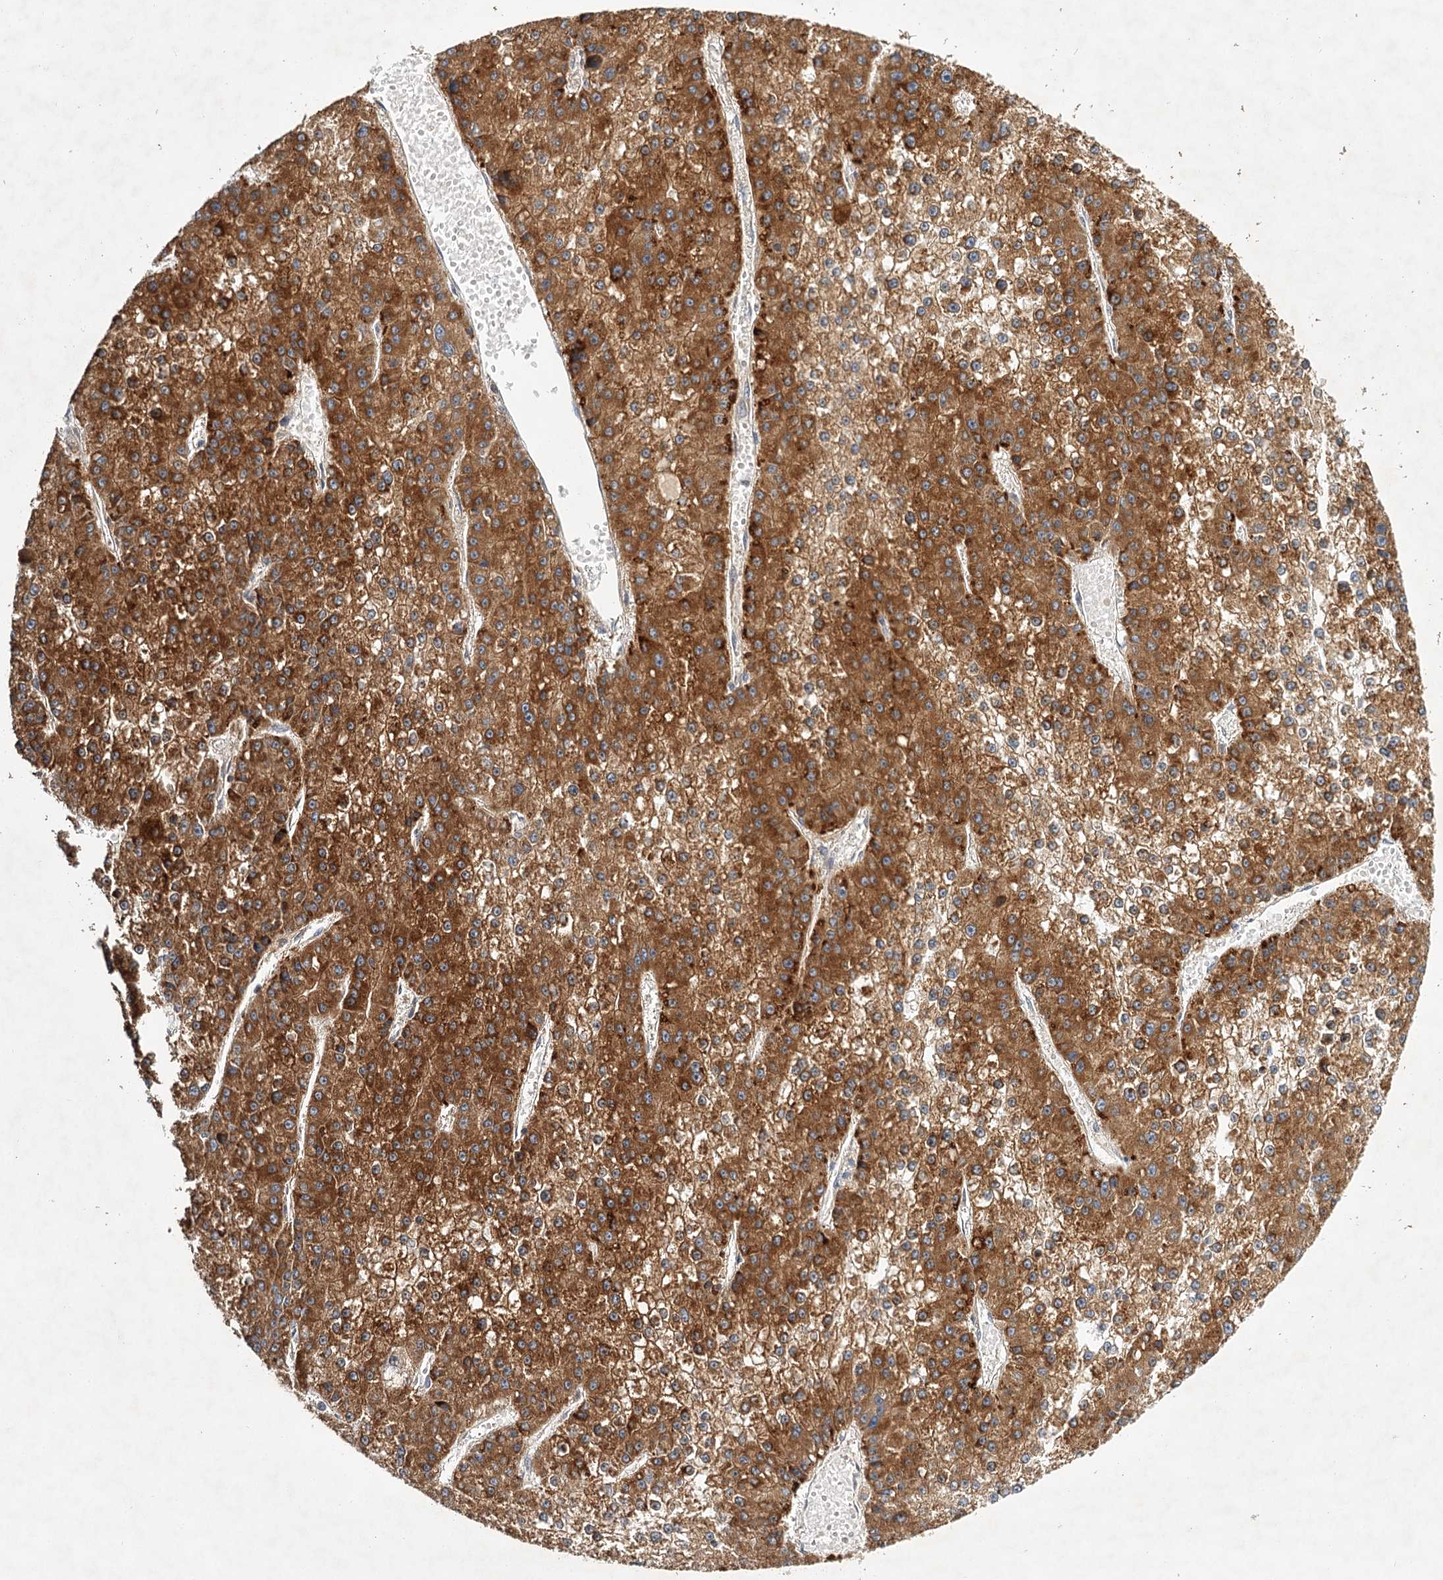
{"staining": {"intensity": "strong", "quantity": ">75%", "location": "cytoplasmic/membranous"}, "tissue": "liver cancer", "cell_type": "Tumor cells", "image_type": "cancer", "snomed": [{"axis": "morphology", "description": "Carcinoma, Hepatocellular, NOS"}, {"axis": "topography", "description": "Liver"}], "caption": "Protein staining shows strong cytoplasmic/membranous staining in approximately >75% of tumor cells in hepatocellular carcinoma (liver).", "gene": "LSS", "patient": {"sex": "female", "age": 73}}